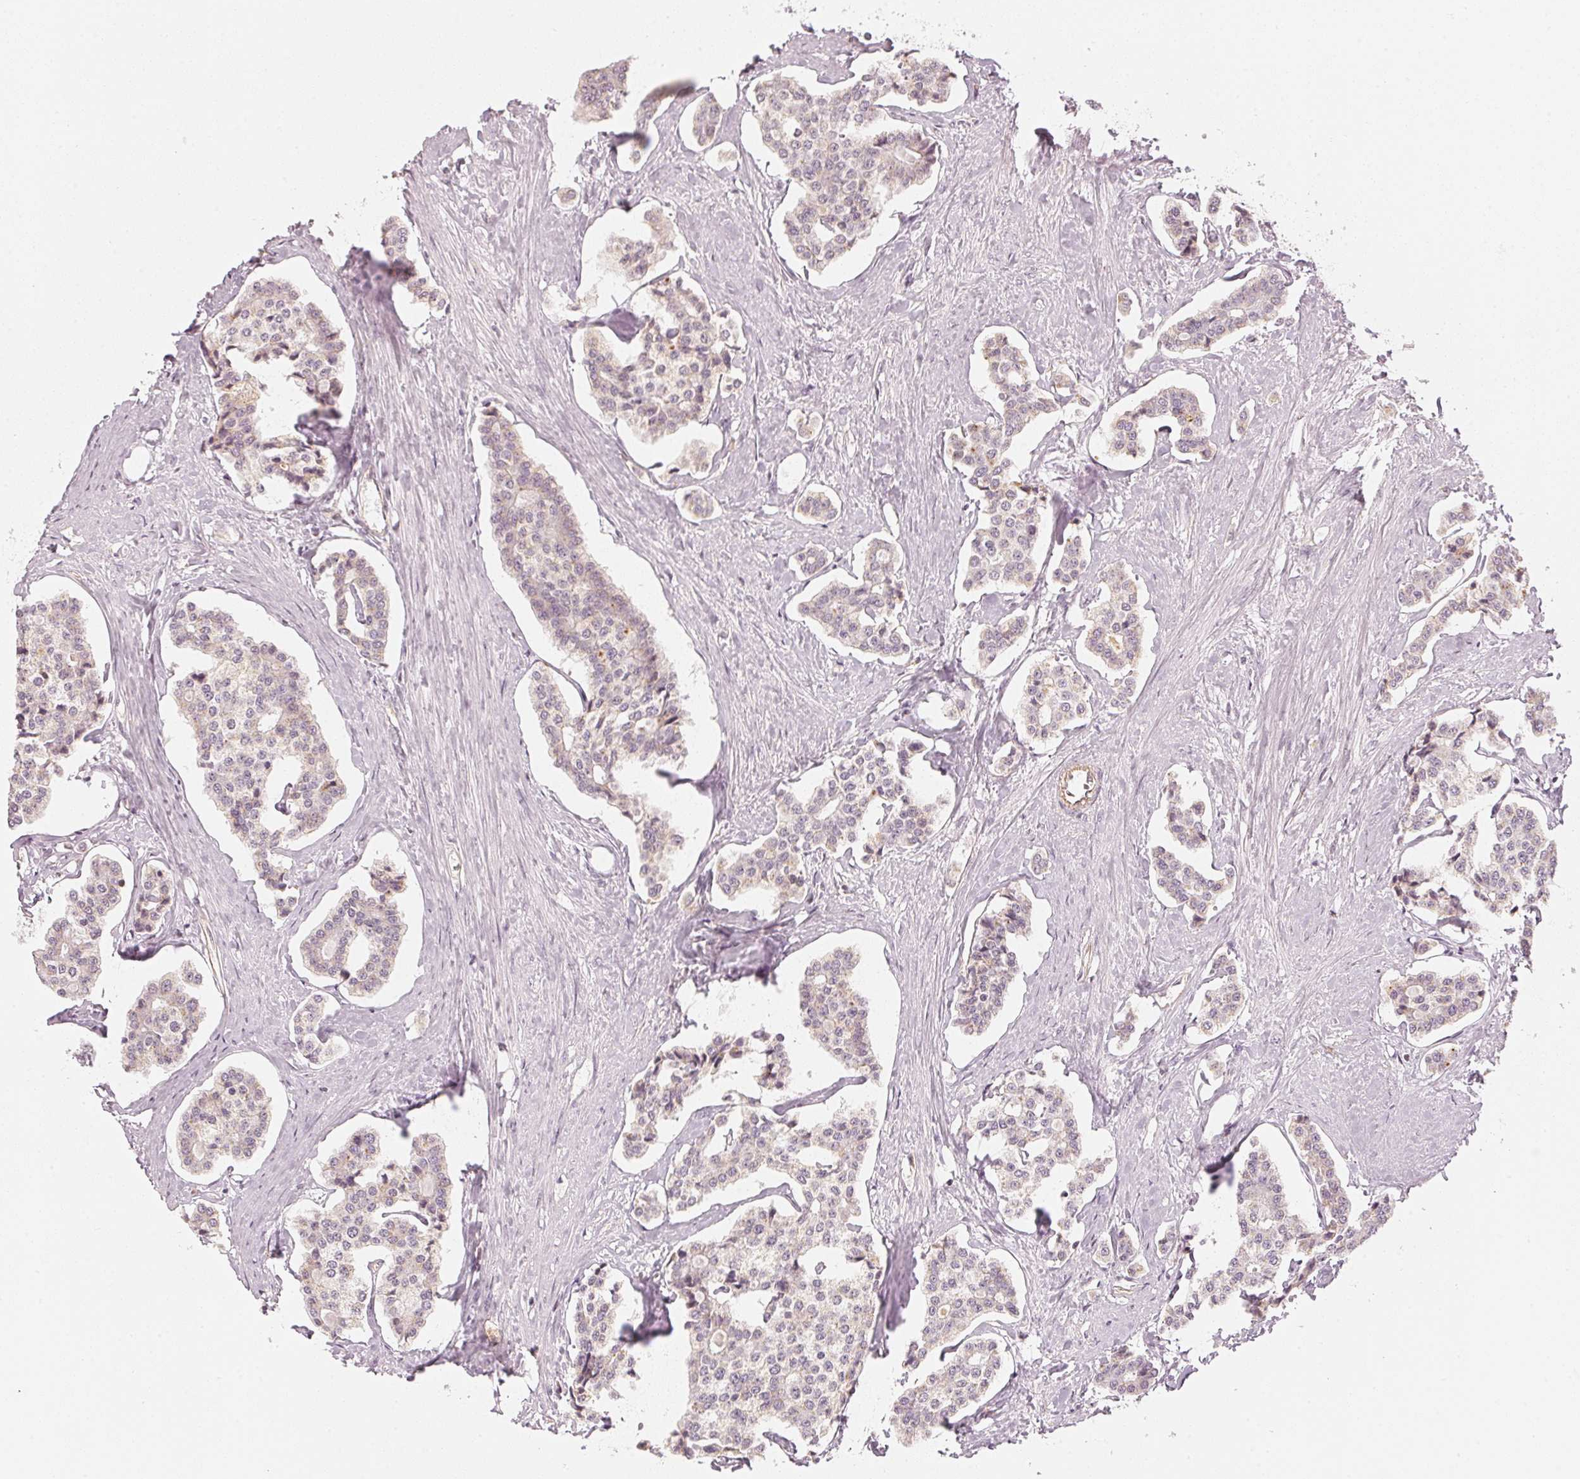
{"staining": {"intensity": "weak", "quantity": "<25%", "location": "cytoplasmic/membranous"}, "tissue": "carcinoid", "cell_type": "Tumor cells", "image_type": "cancer", "snomed": [{"axis": "morphology", "description": "Carcinoid, malignant, NOS"}, {"axis": "topography", "description": "Small intestine"}], "caption": "The IHC micrograph has no significant positivity in tumor cells of carcinoid tissue.", "gene": "APLP1", "patient": {"sex": "female", "age": 65}}